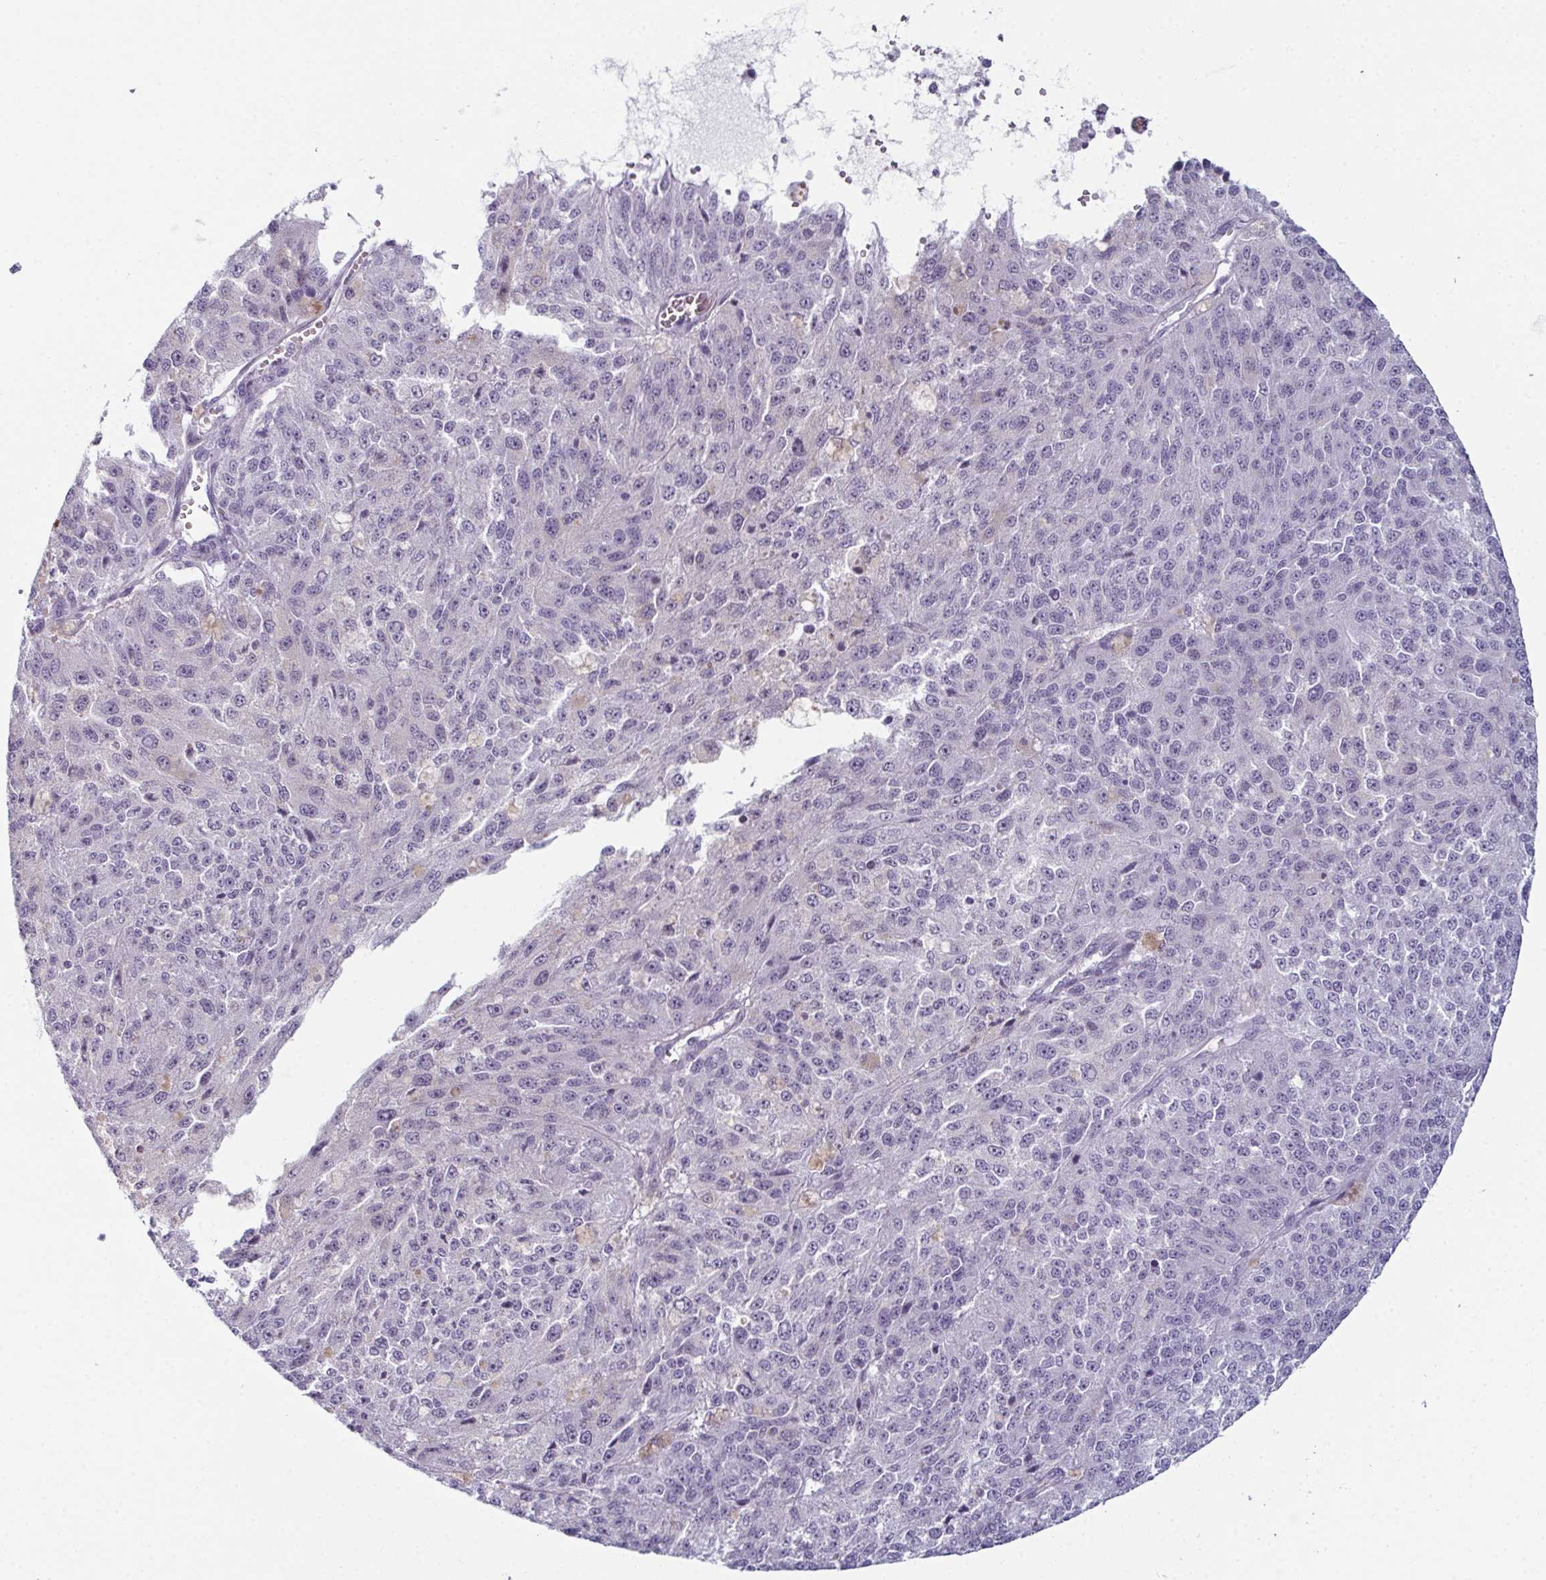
{"staining": {"intensity": "negative", "quantity": "none", "location": "none"}, "tissue": "melanoma", "cell_type": "Tumor cells", "image_type": "cancer", "snomed": [{"axis": "morphology", "description": "Malignant melanoma, Metastatic site"}, {"axis": "topography", "description": "Lymph node"}], "caption": "The micrograph demonstrates no significant staining in tumor cells of malignant melanoma (metastatic site).", "gene": "ENKUR", "patient": {"sex": "female", "age": 64}}